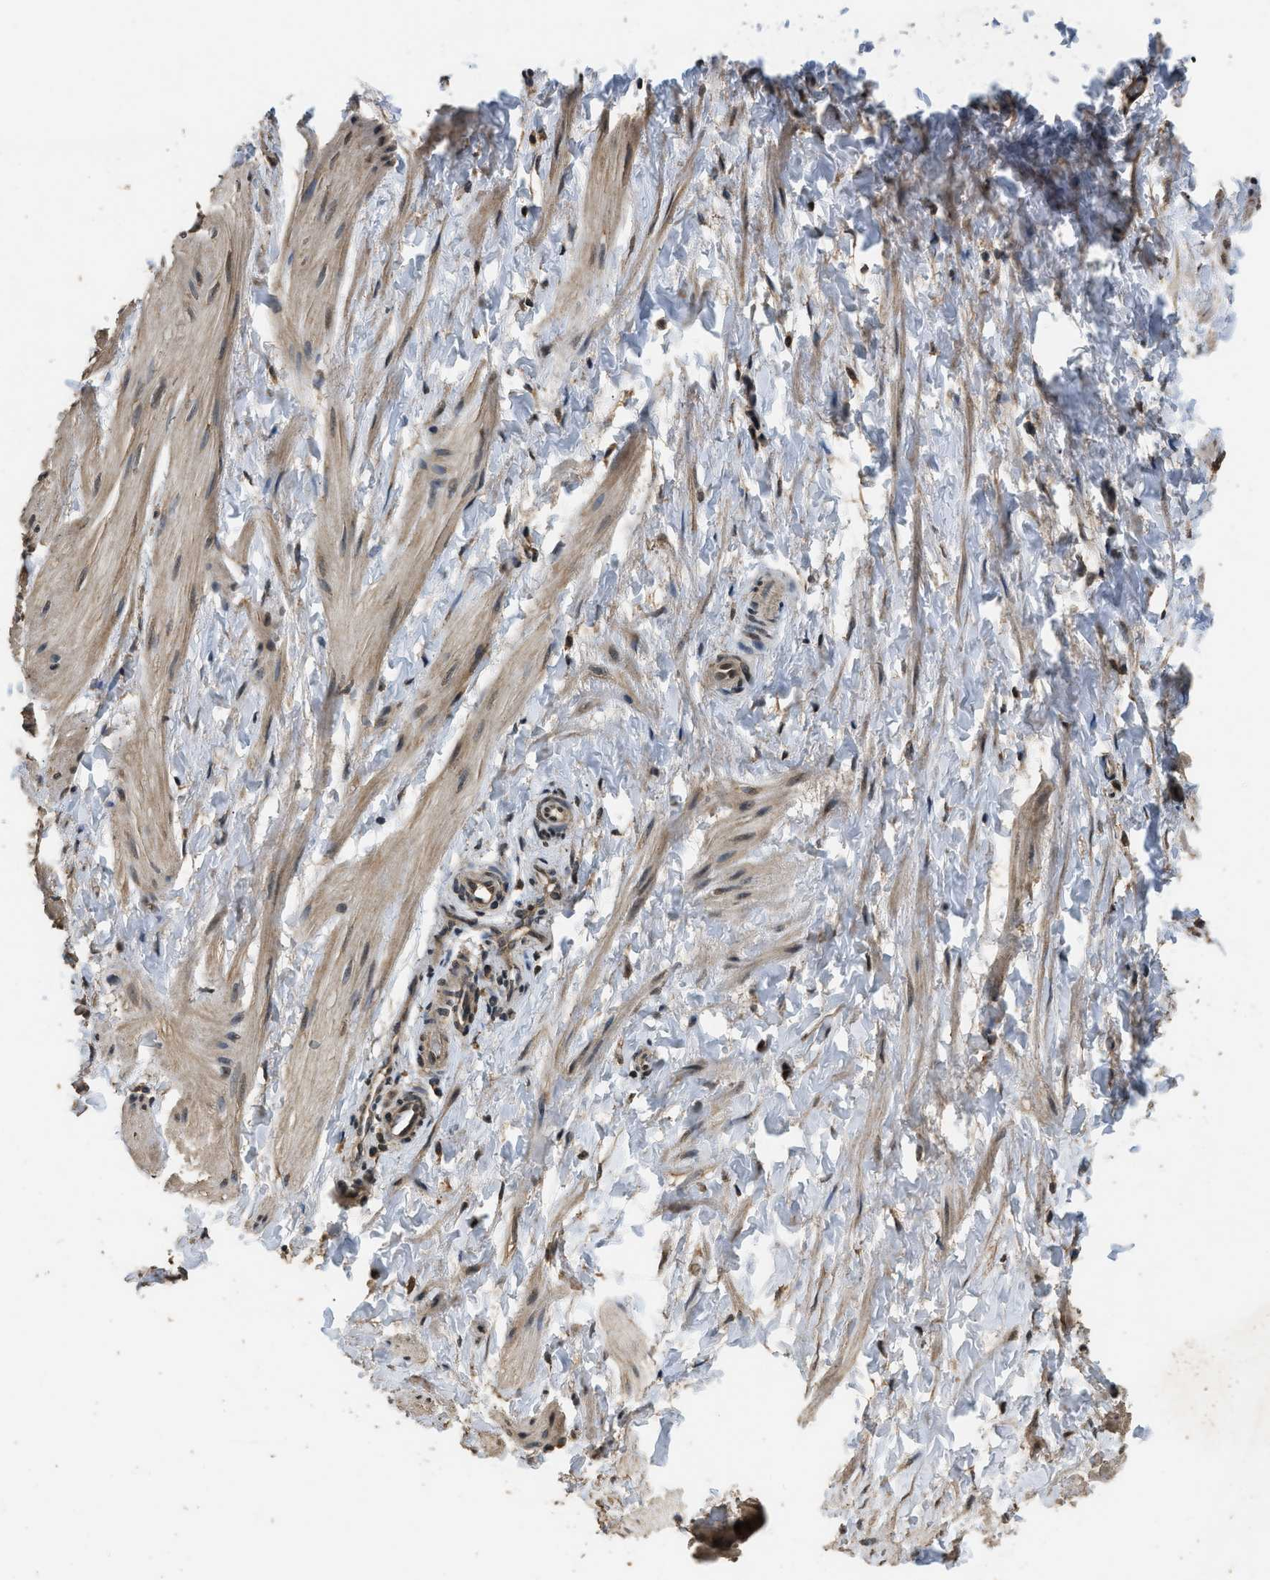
{"staining": {"intensity": "weak", "quantity": "25%-75%", "location": "cytoplasmic/membranous"}, "tissue": "smooth muscle", "cell_type": "Smooth muscle cells", "image_type": "normal", "snomed": [{"axis": "morphology", "description": "Normal tissue, NOS"}, {"axis": "topography", "description": "Smooth muscle"}], "caption": "A low amount of weak cytoplasmic/membranous positivity is identified in about 25%-75% of smooth muscle cells in normal smooth muscle.", "gene": "DENND6B", "patient": {"sex": "male", "age": 16}}